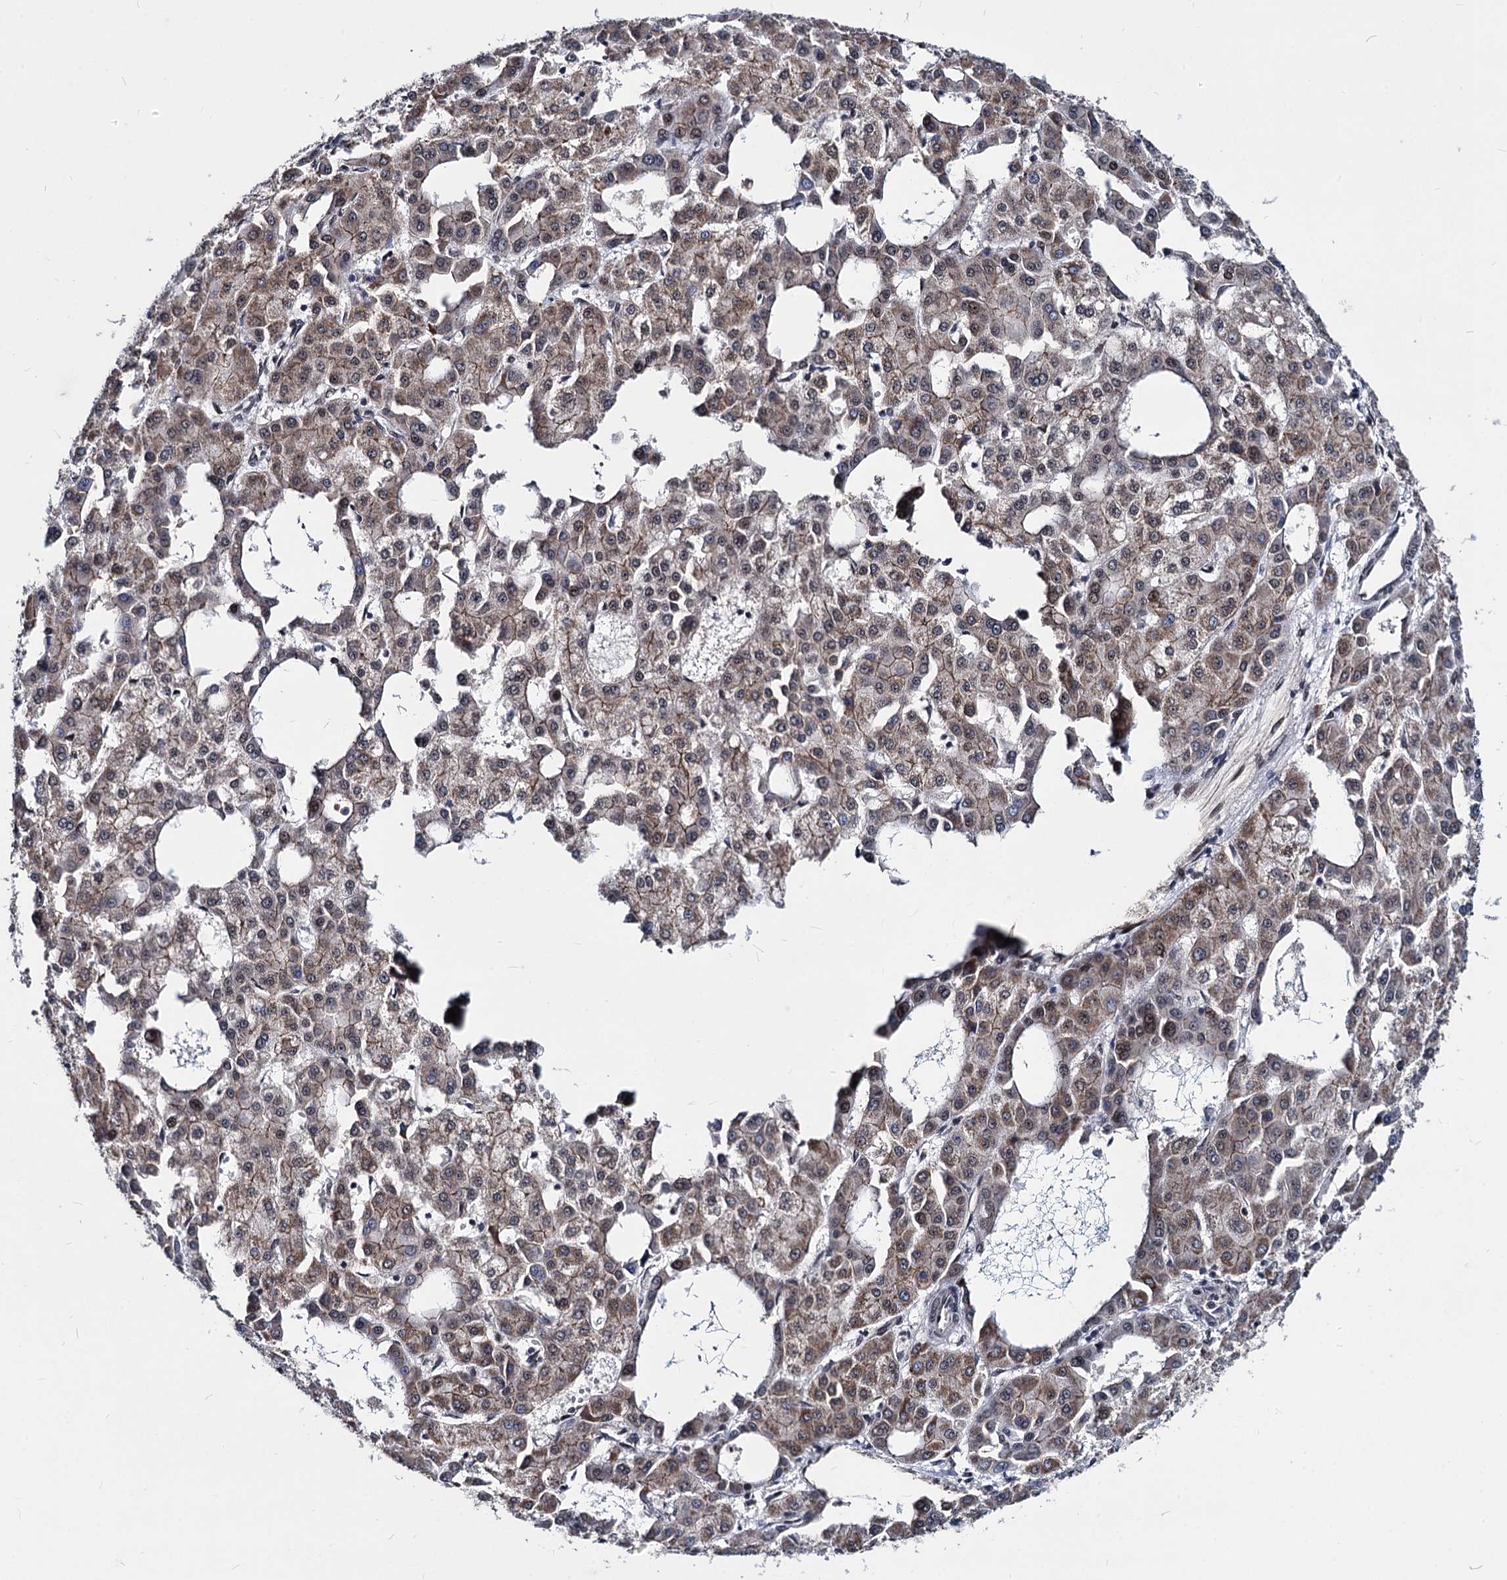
{"staining": {"intensity": "moderate", "quantity": ">75%", "location": "cytoplasmic/membranous"}, "tissue": "liver cancer", "cell_type": "Tumor cells", "image_type": "cancer", "snomed": [{"axis": "morphology", "description": "Carcinoma, Hepatocellular, NOS"}, {"axis": "topography", "description": "Liver"}], "caption": "Protein expression analysis of hepatocellular carcinoma (liver) exhibits moderate cytoplasmic/membranous expression in approximately >75% of tumor cells.", "gene": "GALNT11", "patient": {"sex": "male", "age": 47}}